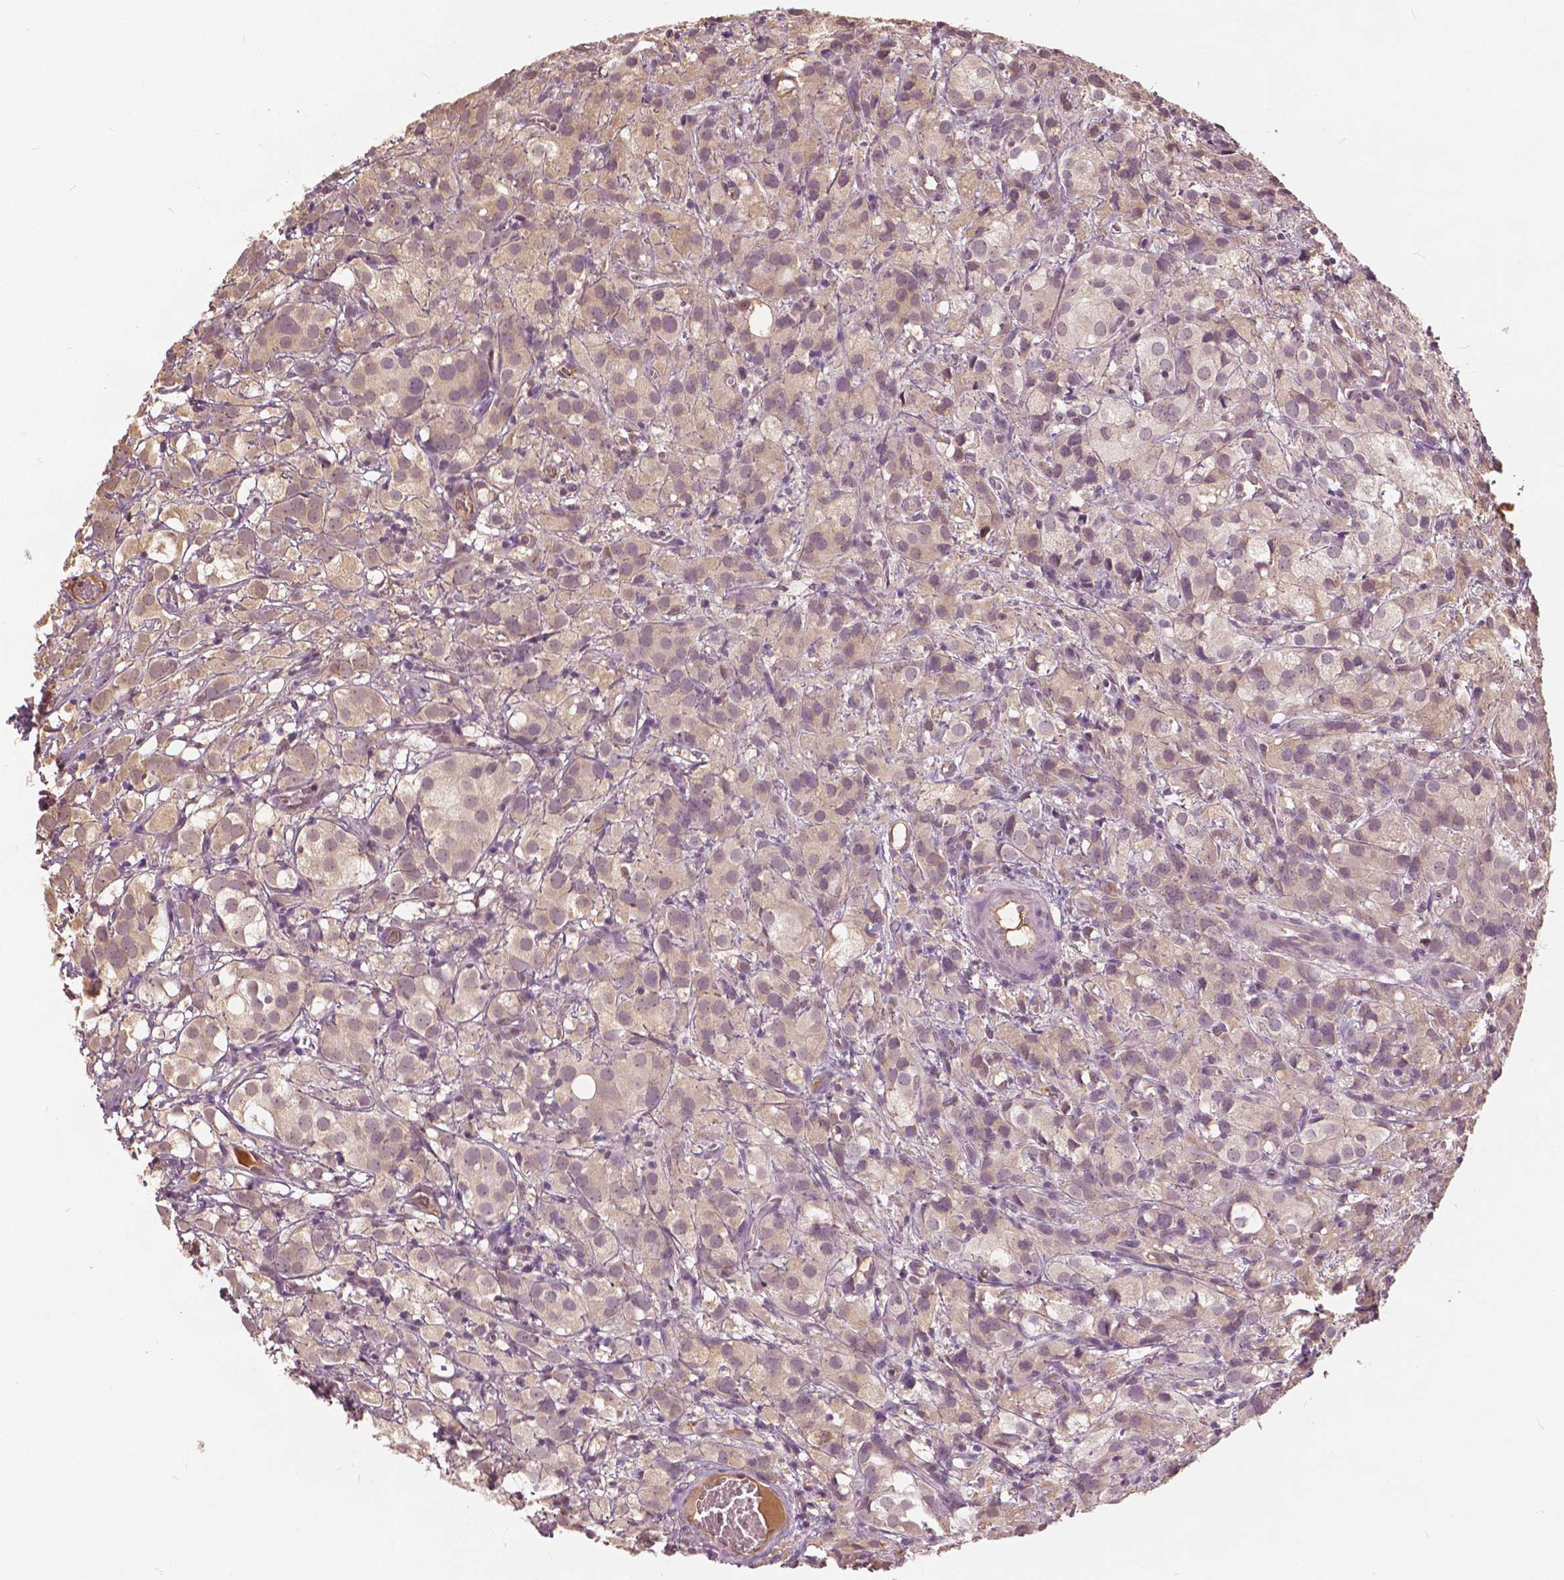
{"staining": {"intensity": "weak", "quantity": "<25%", "location": "cytoplasmic/membranous,nuclear"}, "tissue": "prostate cancer", "cell_type": "Tumor cells", "image_type": "cancer", "snomed": [{"axis": "morphology", "description": "Adenocarcinoma, High grade"}, {"axis": "topography", "description": "Prostate"}], "caption": "Immunohistochemistry (IHC) micrograph of human prostate cancer (adenocarcinoma (high-grade)) stained for a protein (brown), which reveals no positivity in tumor cells.", "gene": "ANGPTL4", "patient": {"sex": "male", "age": 86}}